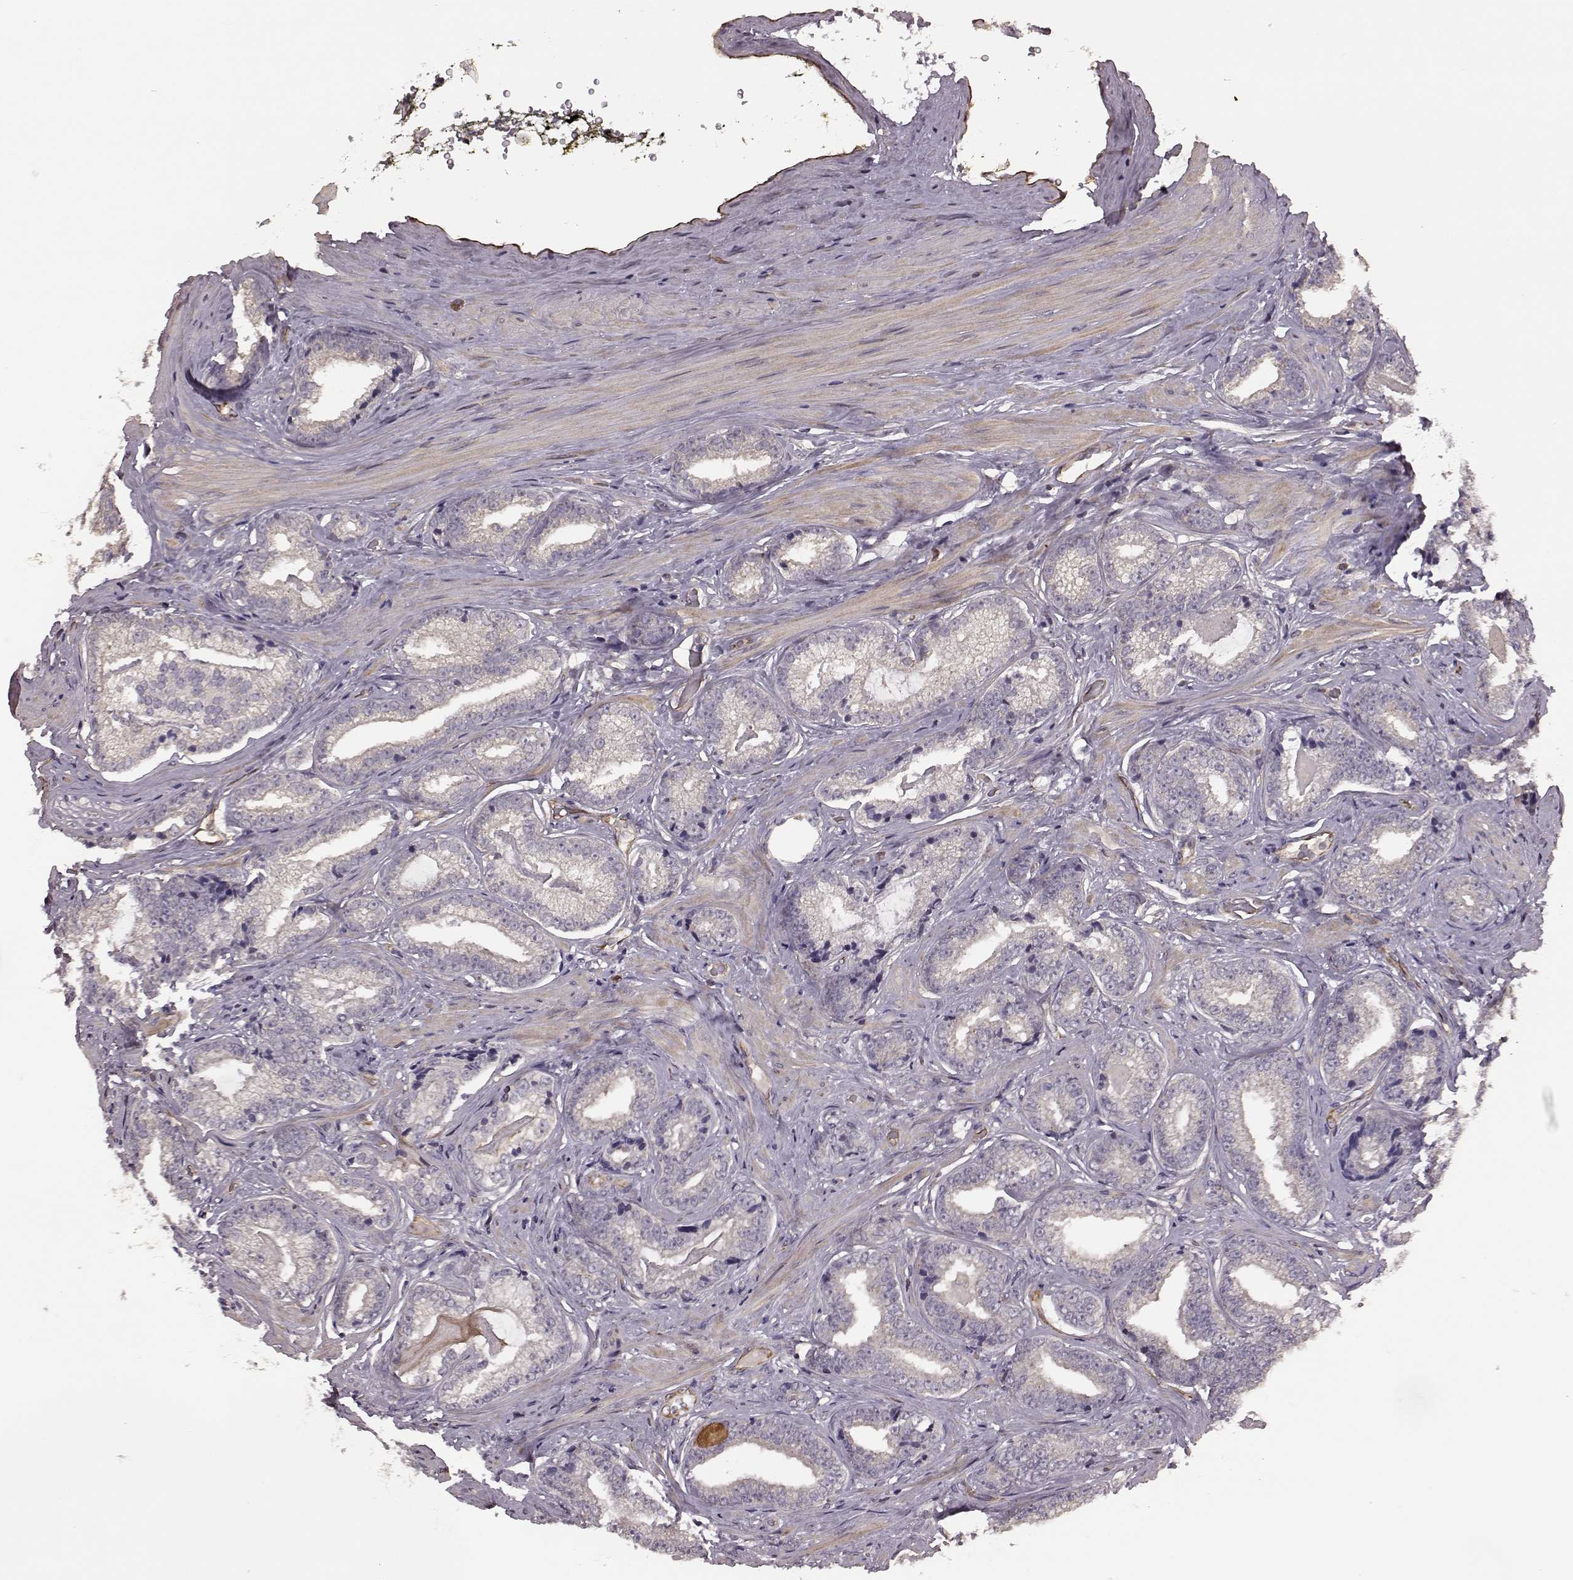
{"staining": {"intensity": "negative", "quantity": "none", "location": "none"}, "tissue": "prostate cancer", "cell_type": "Tumor cells", "image_type": "cancer", "snomed": [{"axis": "morphology", "description": "Adenocarcinoma, Low grade"}, {"axis": "topography", "description": "Prostate"}], "caption": "Immunohistochemistry histopathology image of neoplastic tissue: human prostate cancer stained with DAB demonstrates no significant protein staining in tumor cells. Nuclei are stained in blue.", "gene": "NTF3", "patient": {"sex": "male", "age": 61}}